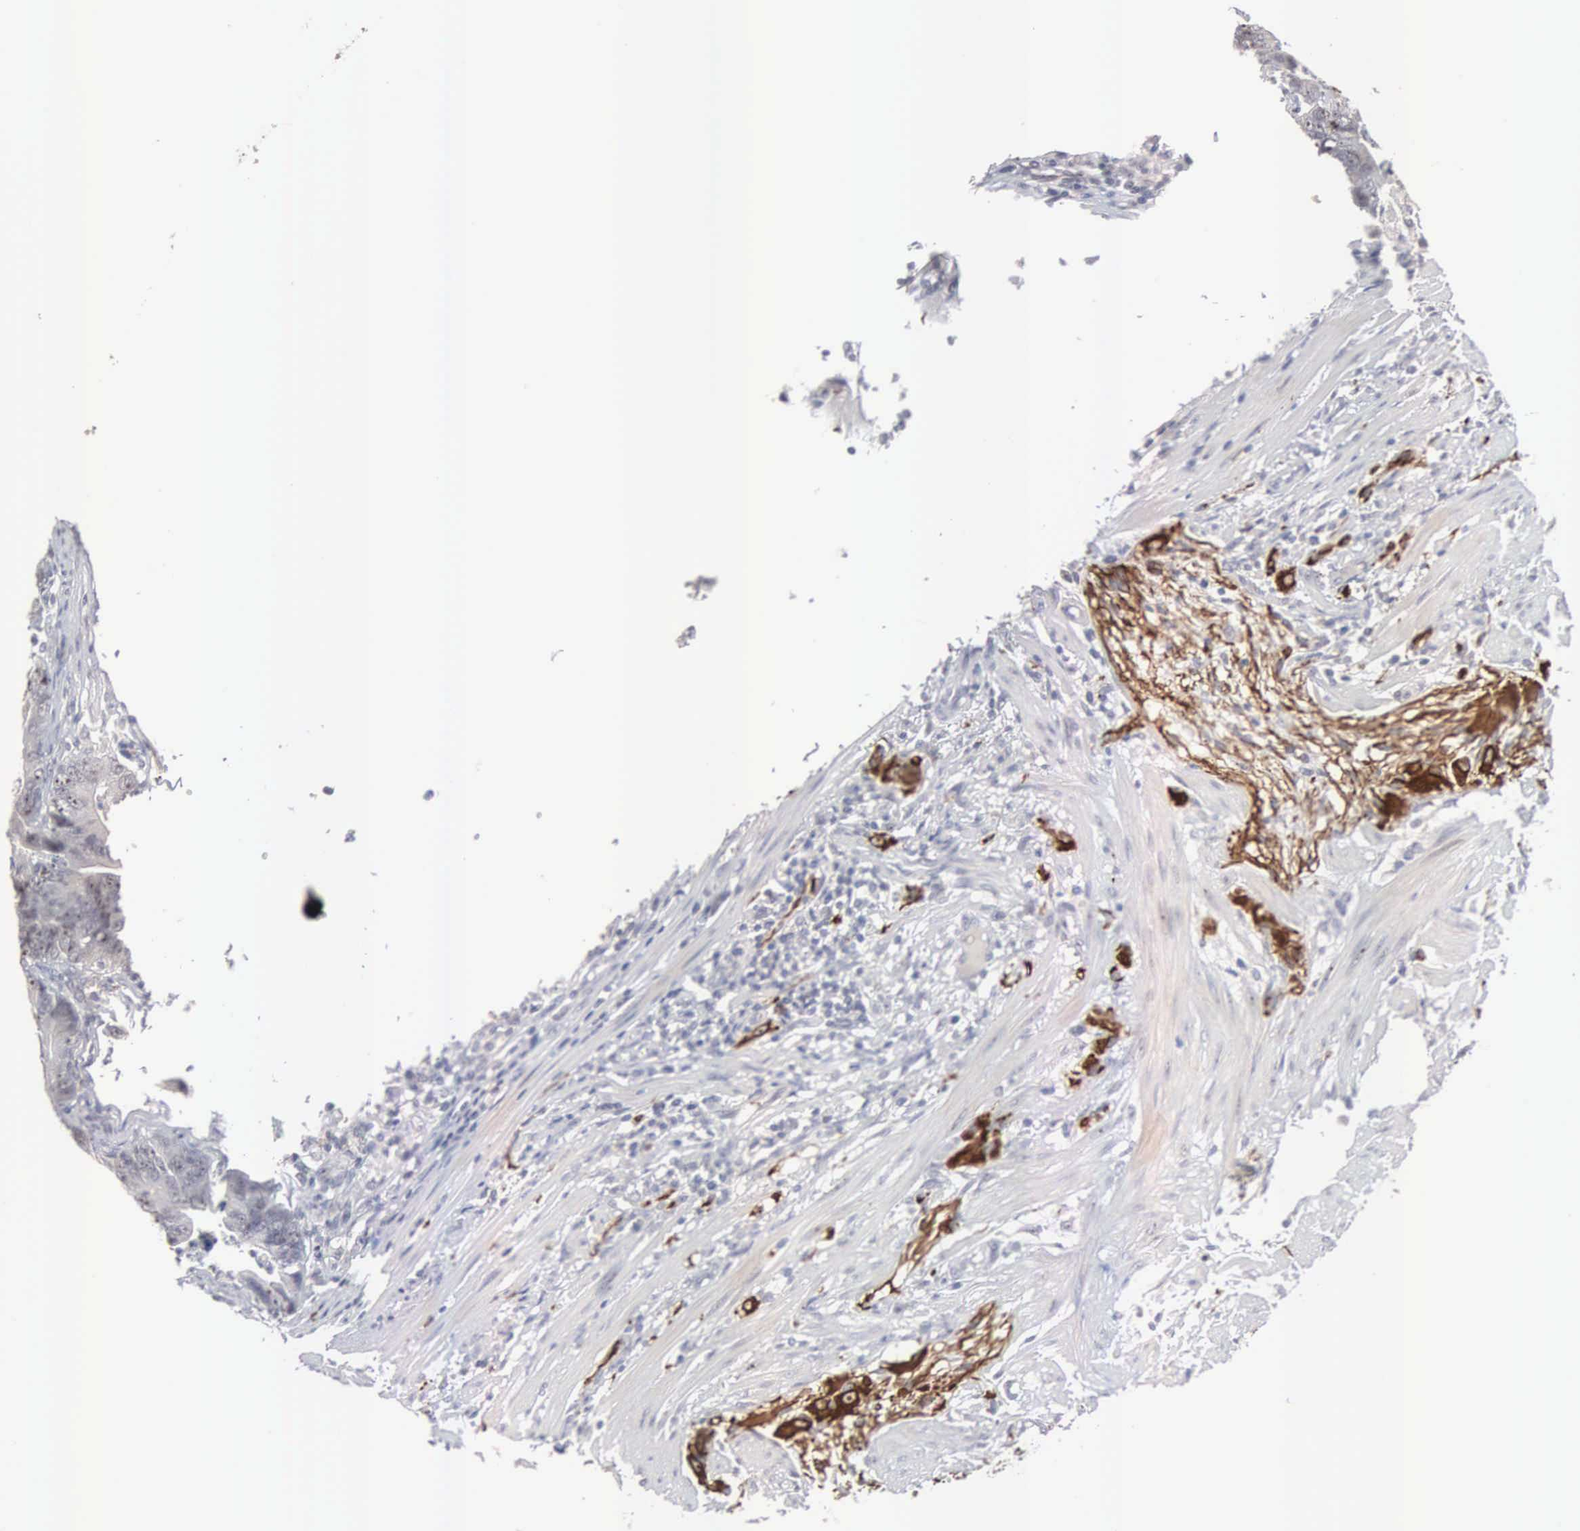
{"staining": {"intensity": "moderate", "quantity": "25%-75%", "location": "cytoplasmic/membranous"}, "tissue": "colorectal cancer", "cell_type": "Tumor cells", "image_type": "cancer", "snomed": [{"axis": "morphology", "description": "Adenocarcinoma, NOS"}, {"axis": "topography", "description": "Colon"}], "caption": "An immunohistochemistry micrograph of neoplastic tissue is shown. Protein staining in brown shows moderate cytoplasmic/membranous positivity in adenocarcinoma (colorectal) within tumor cells.", "gene": "ACOT4", "patient": {"sex": "female", "age": 78}}